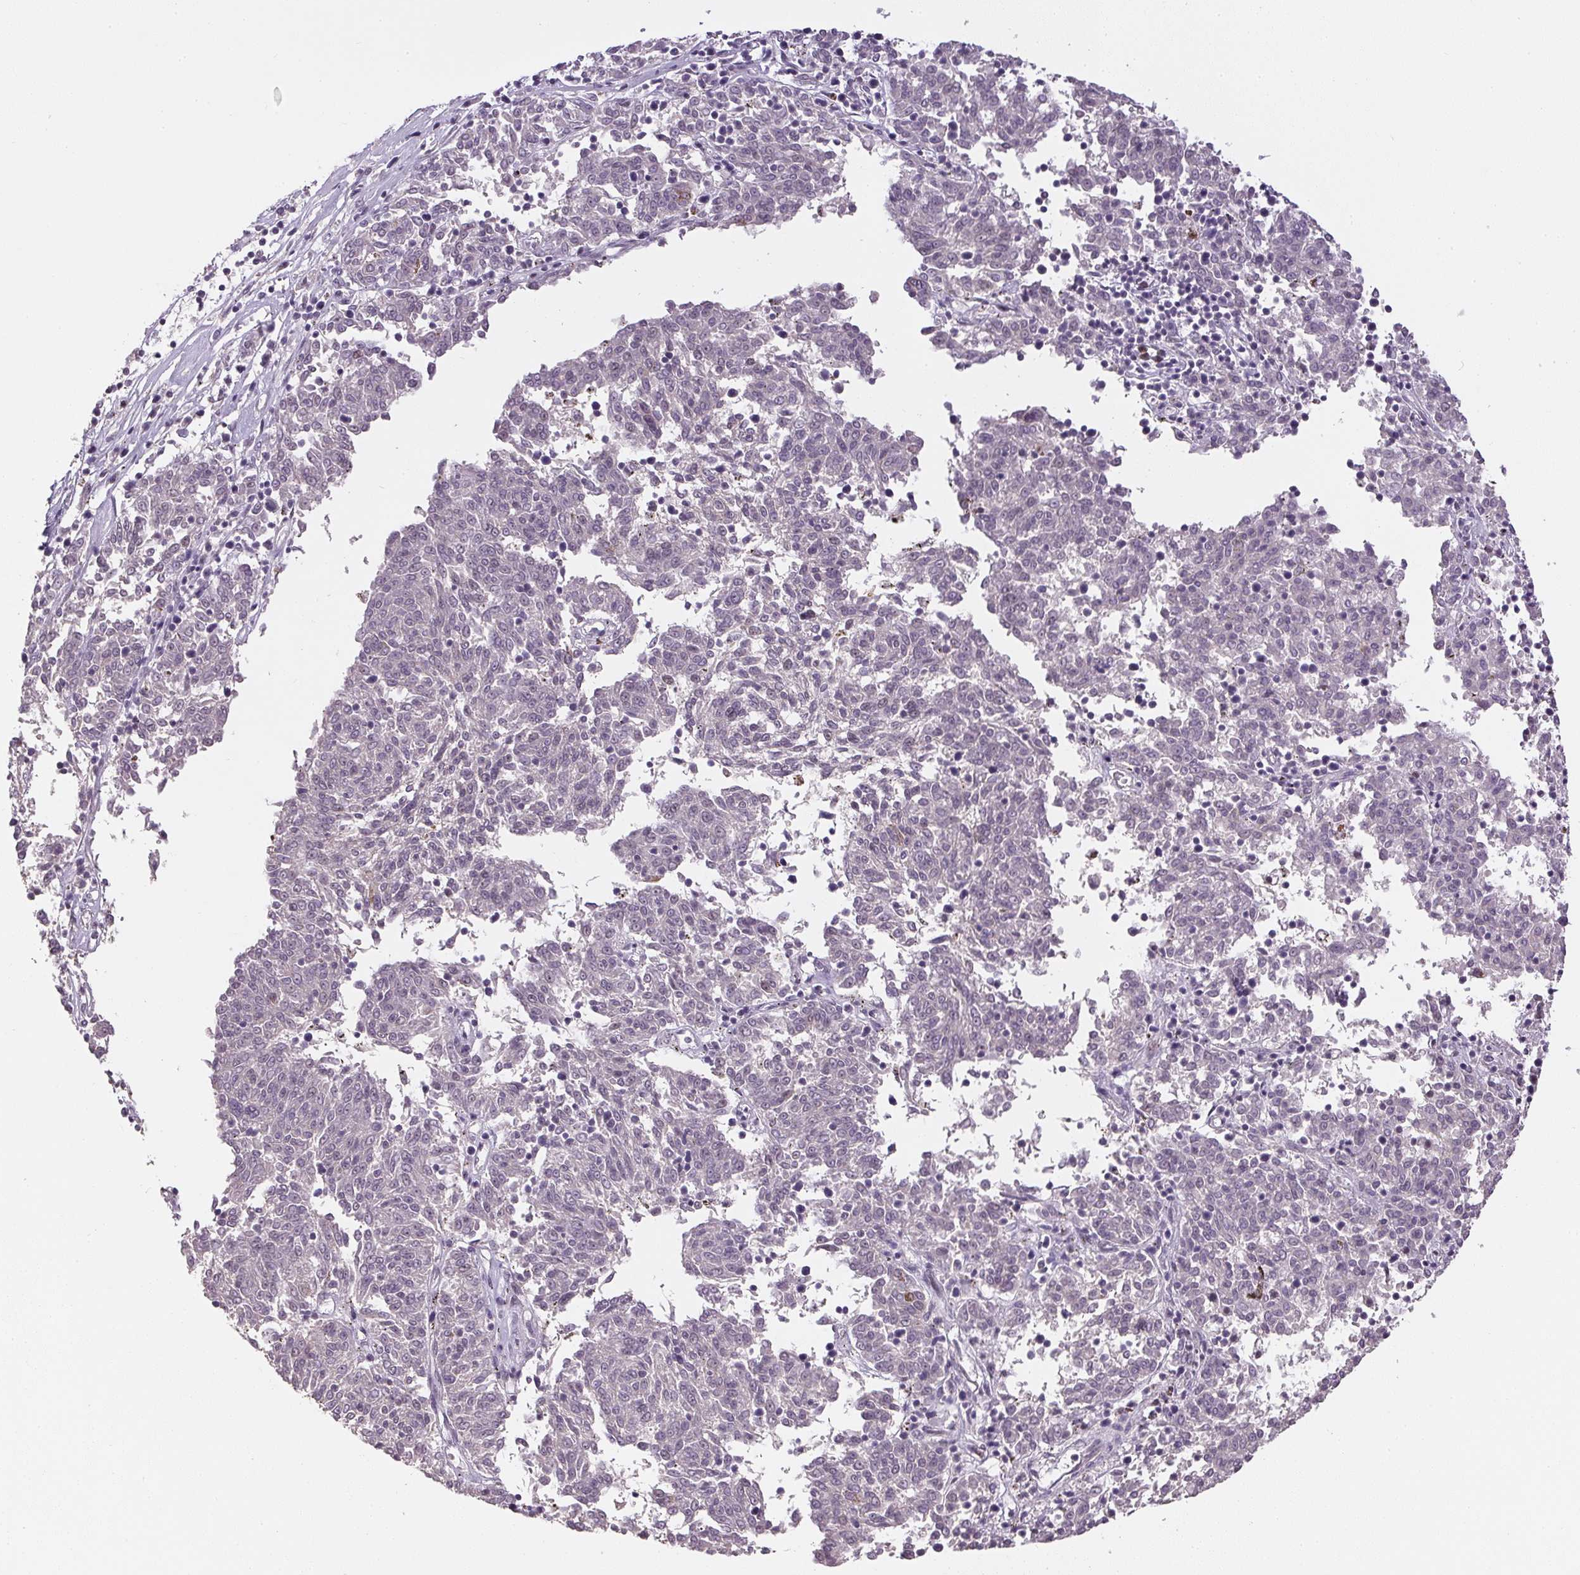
{"staining": {"intensity": "negative", "quantity": "none", "location": "none"}, "tissue": "melanoma", "cell_type": "Tumor cells", "image_type": "cancer", "snomed": [{"axis": "morphology", "description": "Malignant melanoma, NOS"}, {"axis": "topography", "description": "Skin"}], "caption": "Immunohistochemical staining of malignant melanoma exhibits no significant expression in tumor cells.", "gene": "KDM4D", "patient": {"sex": "female", "age": 72}}